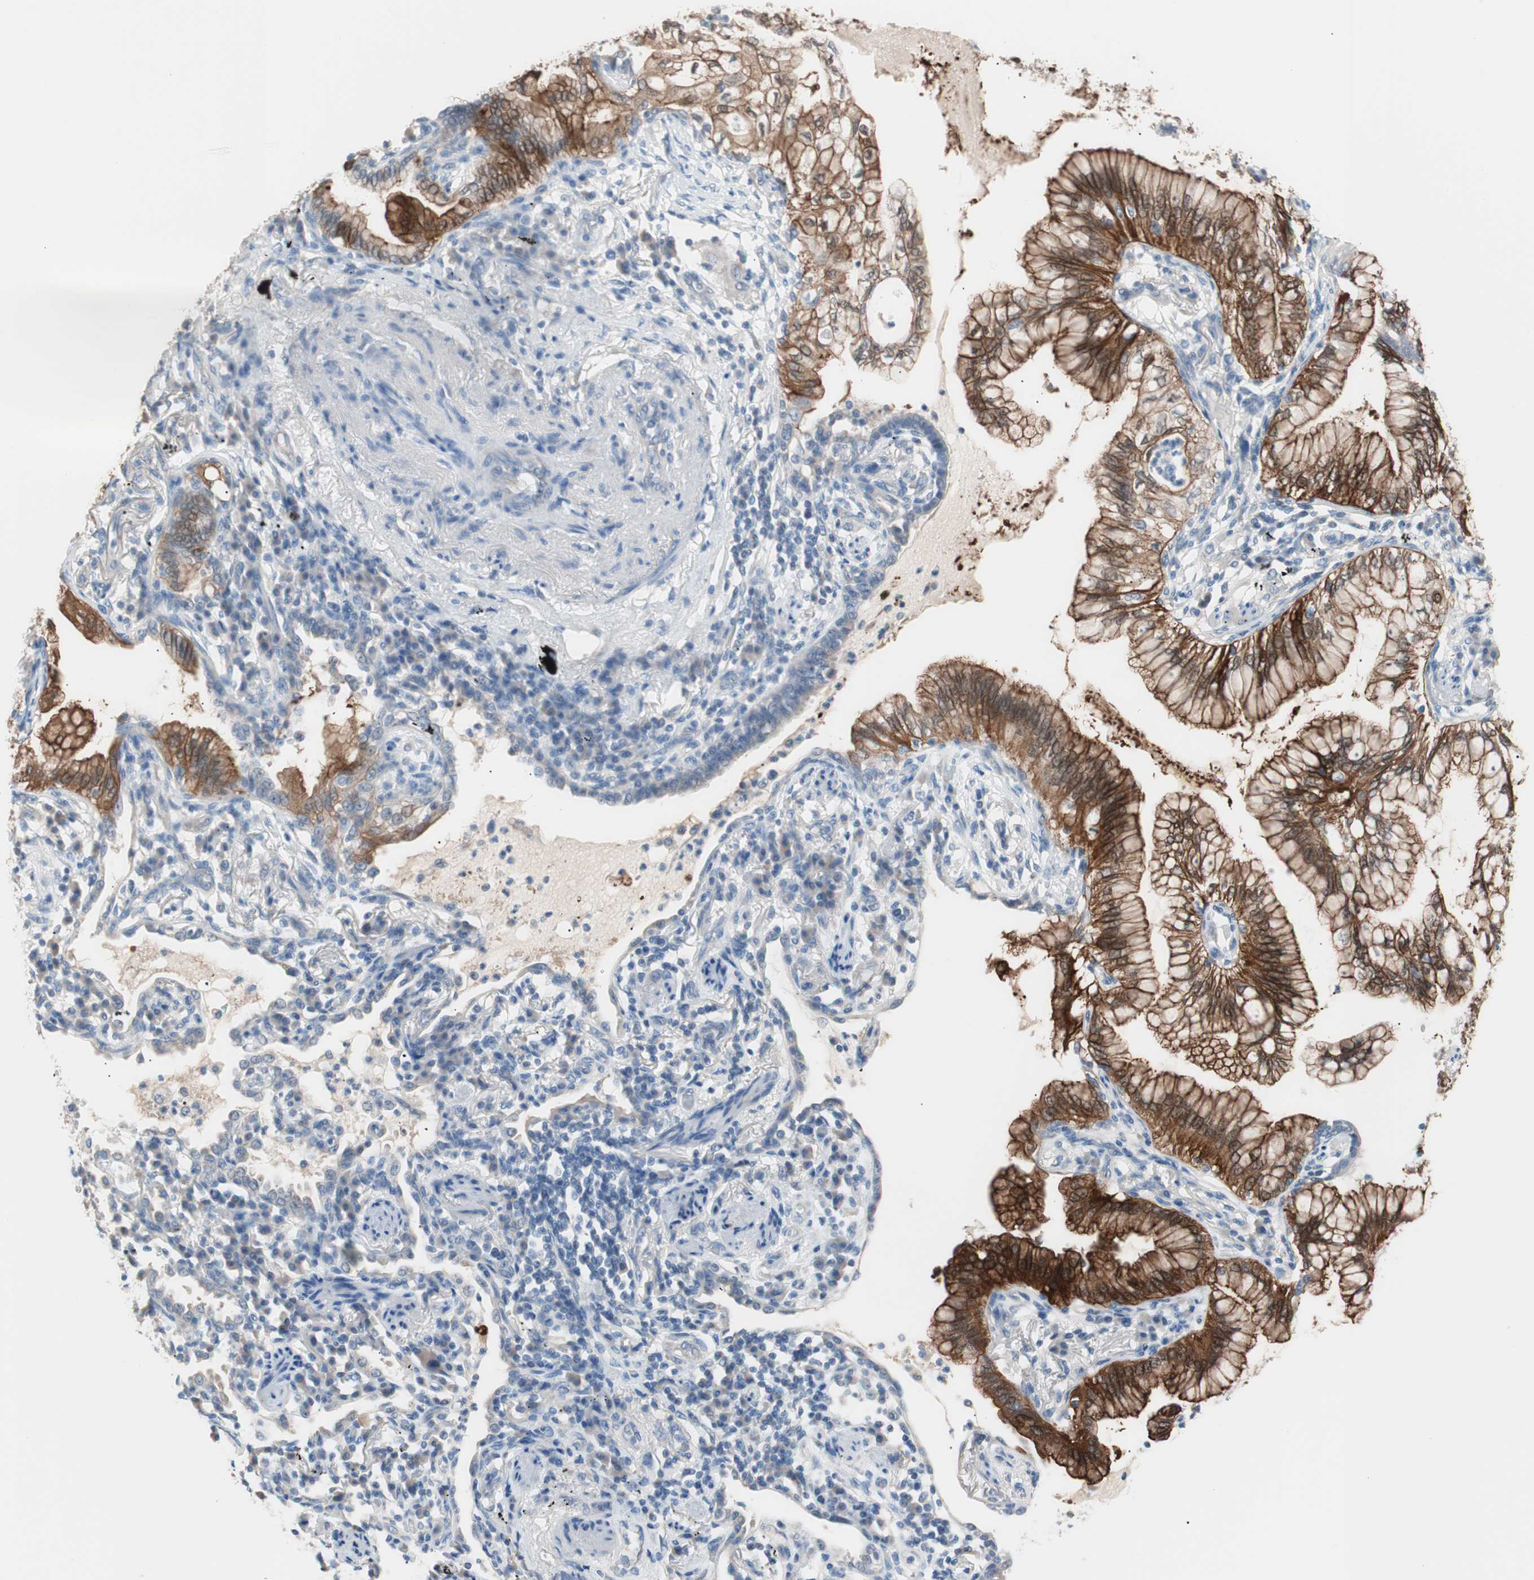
{"staining": {"intensity": "strong", "quantity": ">75%", "location": "cytoplasmic/membranous"}, "tissue": "lung cancer", "cell_type": "Tumor cells", "image_type": "cancer", "snomed": [{"axis": "morphology", "description": "Adenocarcinoma, NOS"}, {"axis": "topography", "description": "Lung"}], "caption": "Lung cancer was stained to show a protein in brown. There is high levels of strong cytoplasmic/membranous expression in about >75% of tumor cells. The staining was performed using DAB to visualize the protein expression in brown, while the nuclei were stained in blue with hematoxylin (Magnification: 20x).", "gene": "VIL1", "patient": {"sex": "female", "age": 70}}